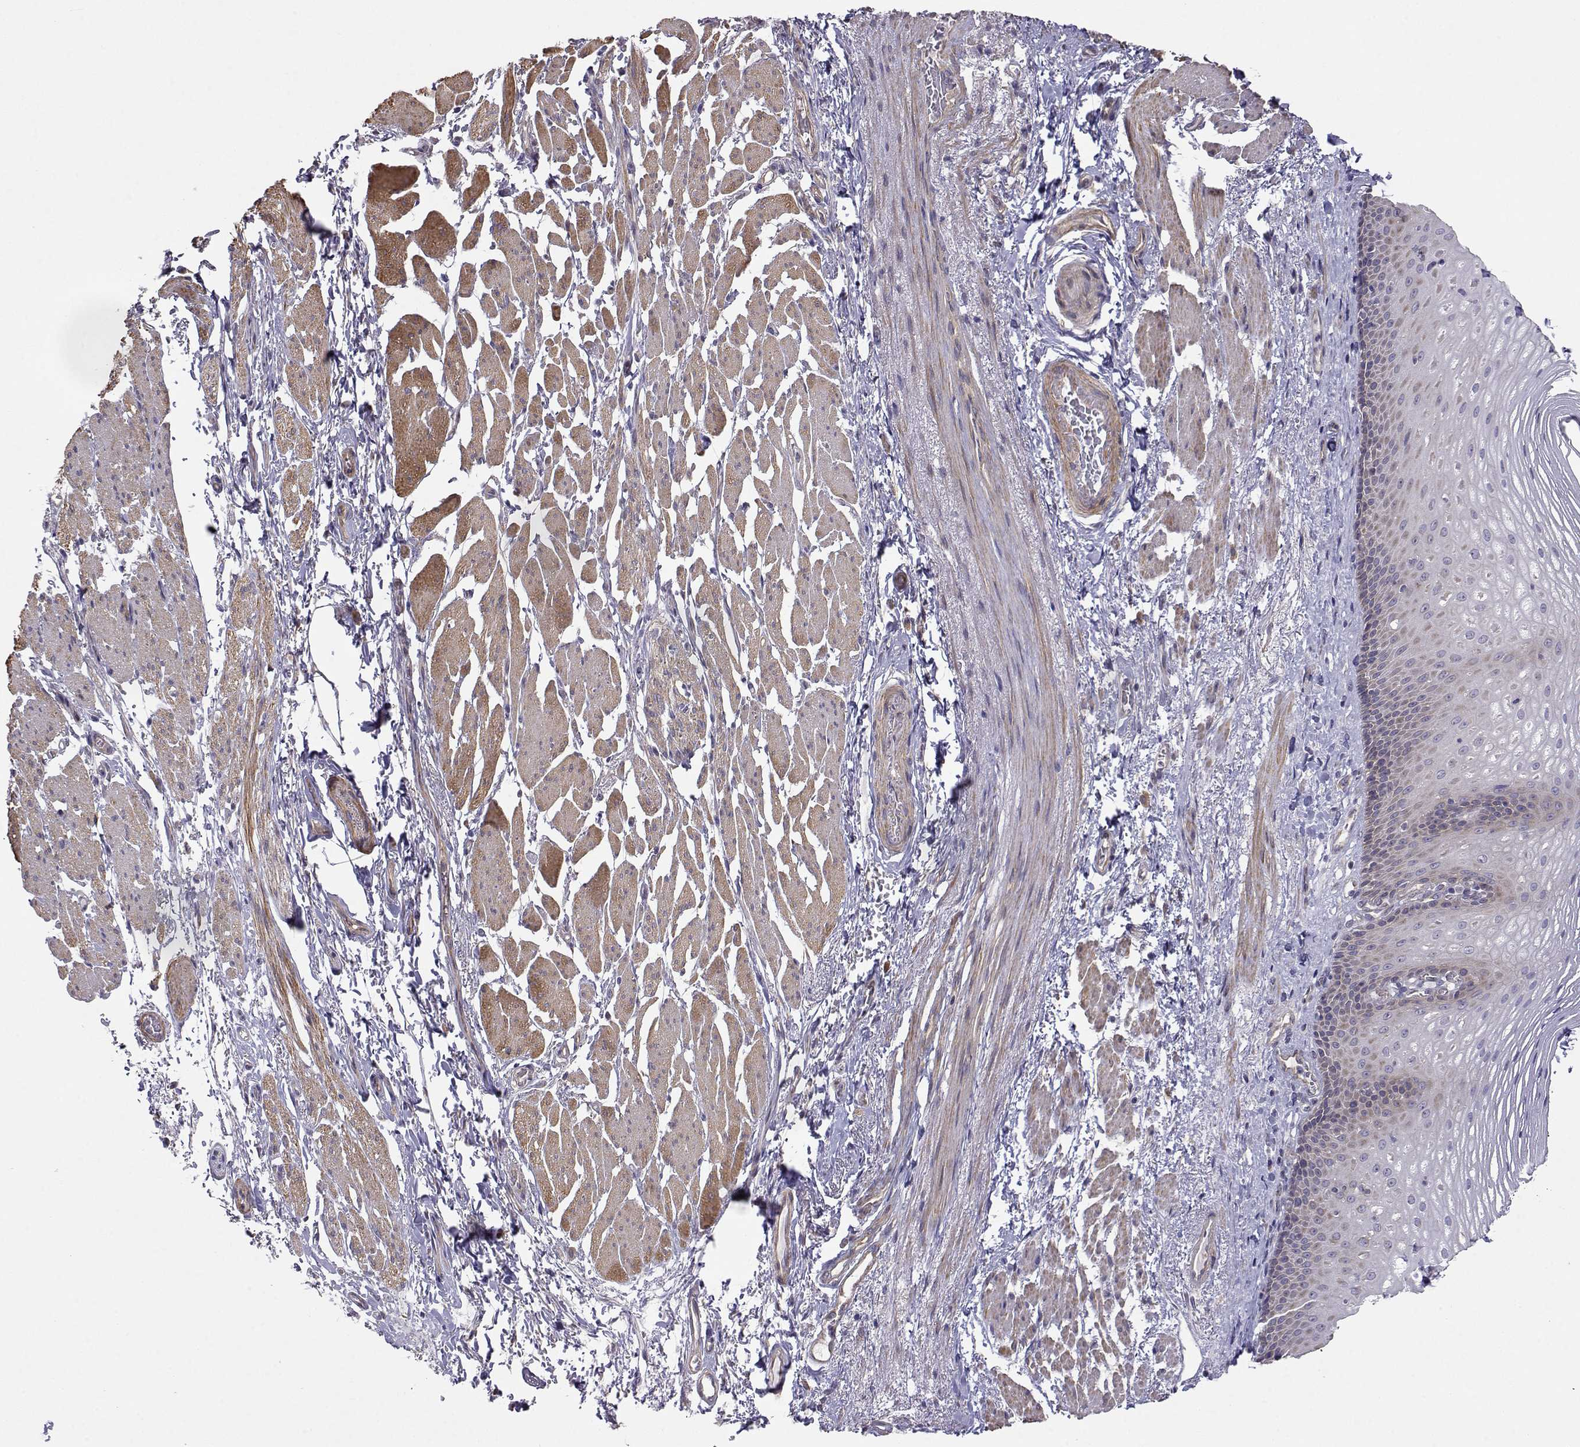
{"staining": {"intensity": "weak", "quantity": ">75%", "location": "cytoplasmic/membranous"}, "tissue": "esophagus", "cell_type": "Squamous epithelial cells", "image_type": "normal", "snomed": [{"axis": "morphology", "description": "Normal tissue, NOS"}, {"axis": "topography", "description": "Esophagus"}], "caption": "An immunohistochemistry micrograph of normal tissue is shown. Protein staining in brown labels weak cytoplasmic/membranous positivity in esophagus within squamous epithelial cells.", "gene": "PAIP1", "patient": {"sex": "male", "age": 76}}